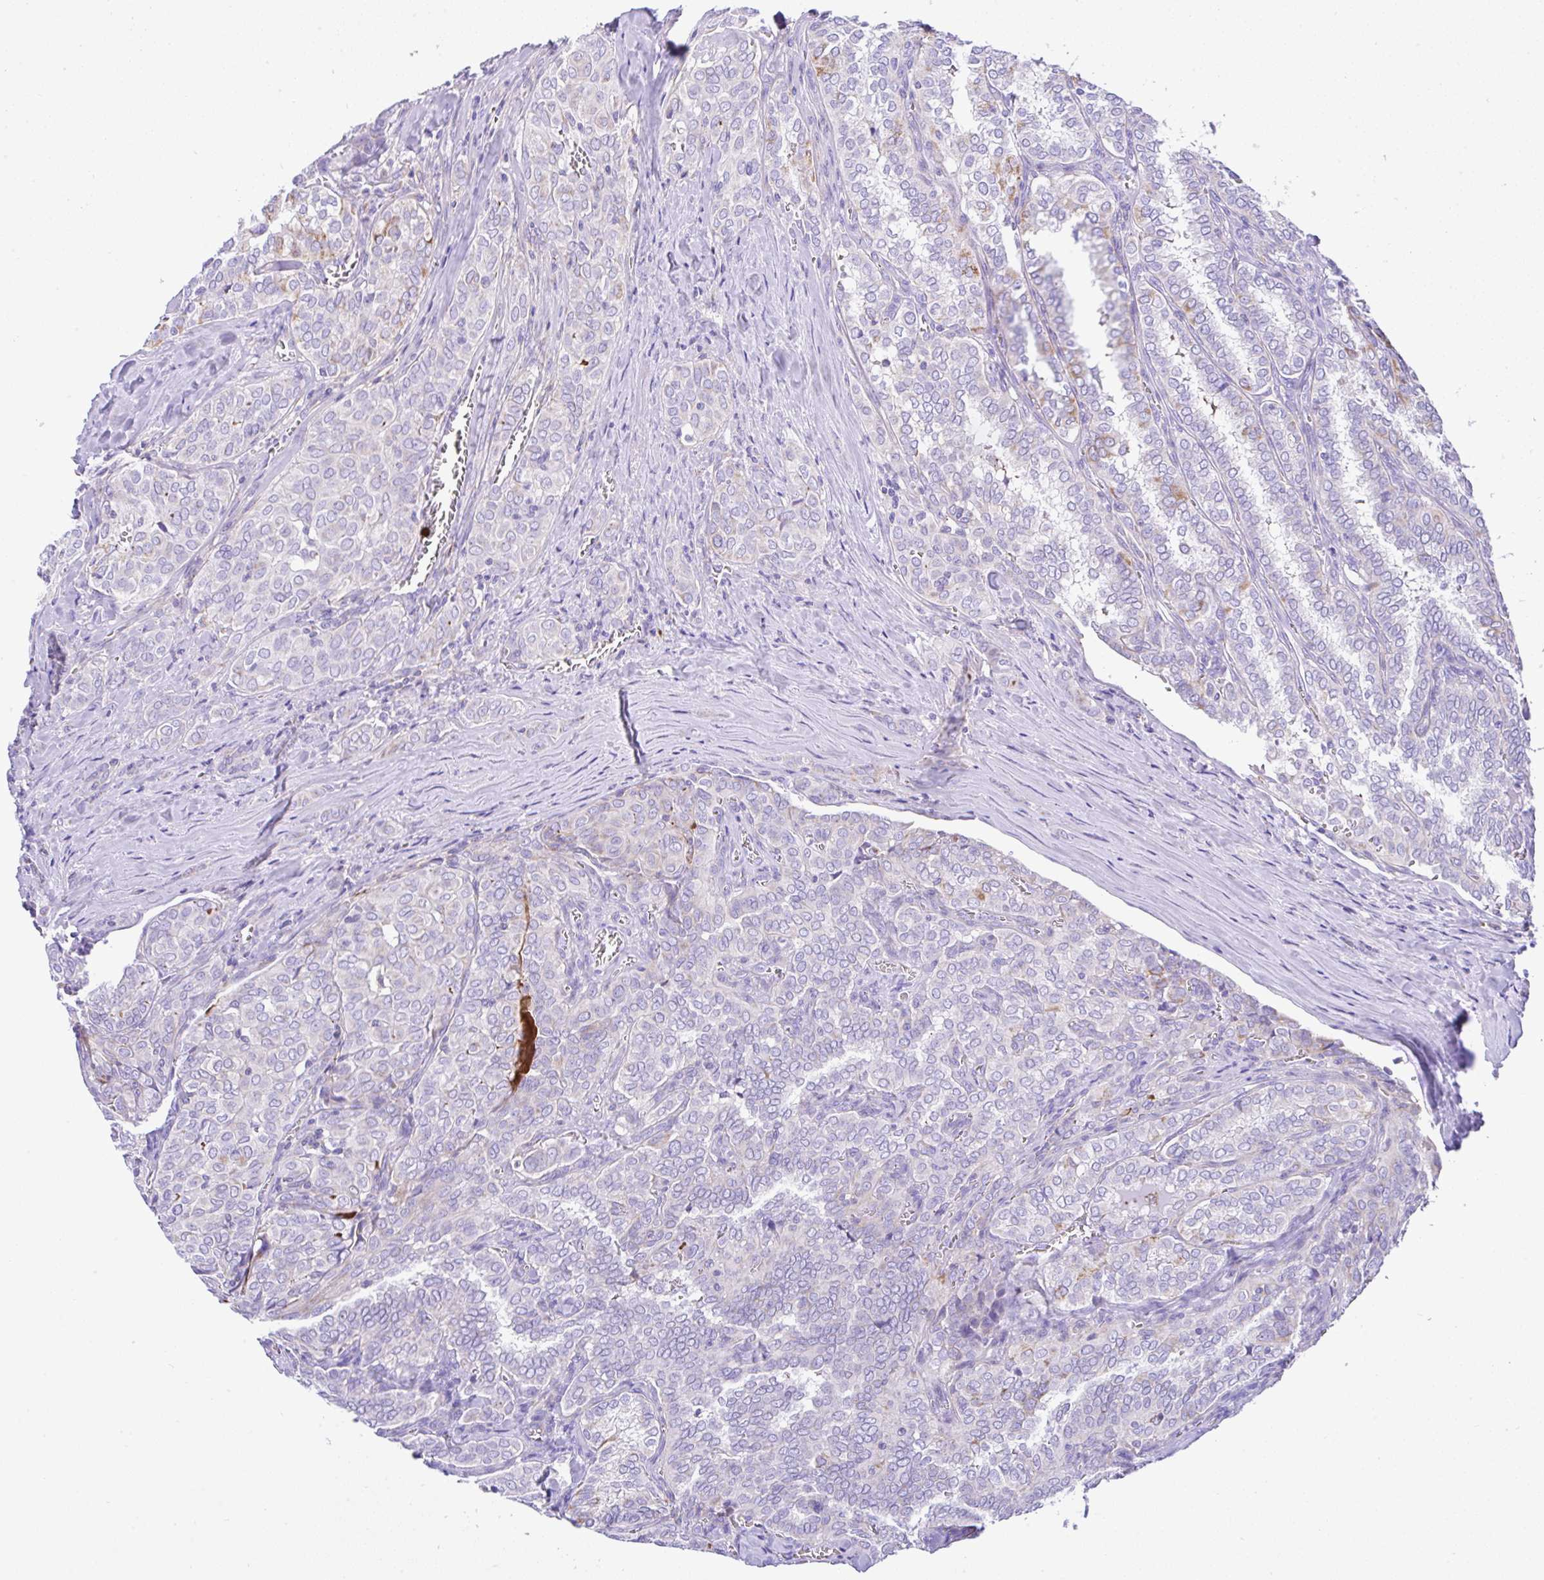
{"staining": {"intensity": "negative", "quantity": "none", "location": "none"}, "tissue": "thyroid cancer", "cell_type": "Tumor cells", "image_type": "cancer", "snomed": [{"axis": "morphology", "description": "Papillary adenocarcinoma, NOS"}, {"axis": "topography", "description": "Thyroid gland"}], "caption": "Tumor cells are negative for brown protein staining in papillary adenocarcinoma (thyroid).", "gene": "SLC13A1", "patient": {"sex": "female", "age": 30}}